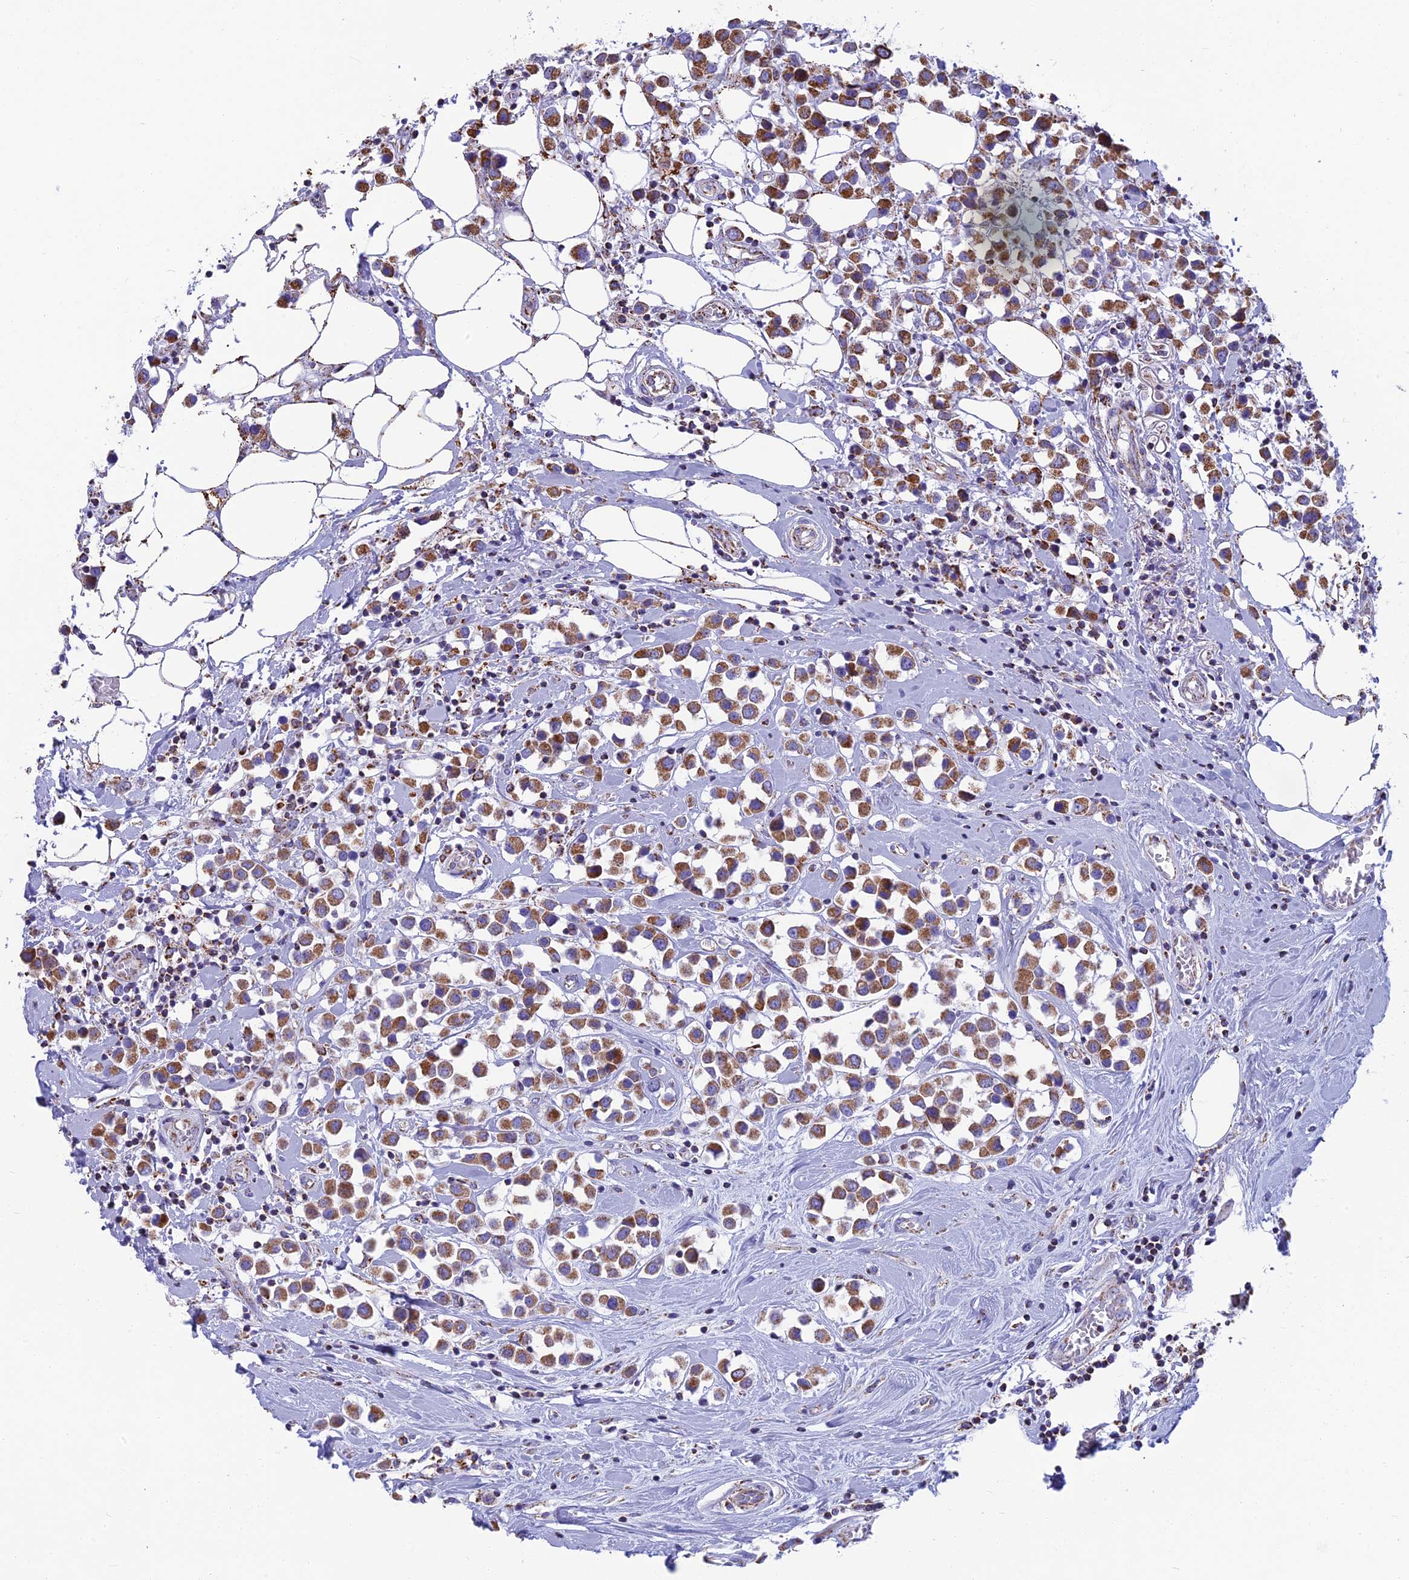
{"staining": {"intensity": "moderate", "quantity": ">75%", "location": "cytoplasmic/membranous"}, "tissue": "breast cancer", "cell_type": "Tumor cells", "image_type": "cancer", "snomed": [{"axis": "morphology", "description": "Duct carcinoma"}, {"axis": "topography", "description": "Breast"}], "caption": "The histopathology image demonstrates staining of intraductal carcinoma (breast), revealing moderate cytoplasmic/membranous protein expression (brown color) within tumor cells.", "gene": "CS", "patient": {"sex": "female", "age": 61}}